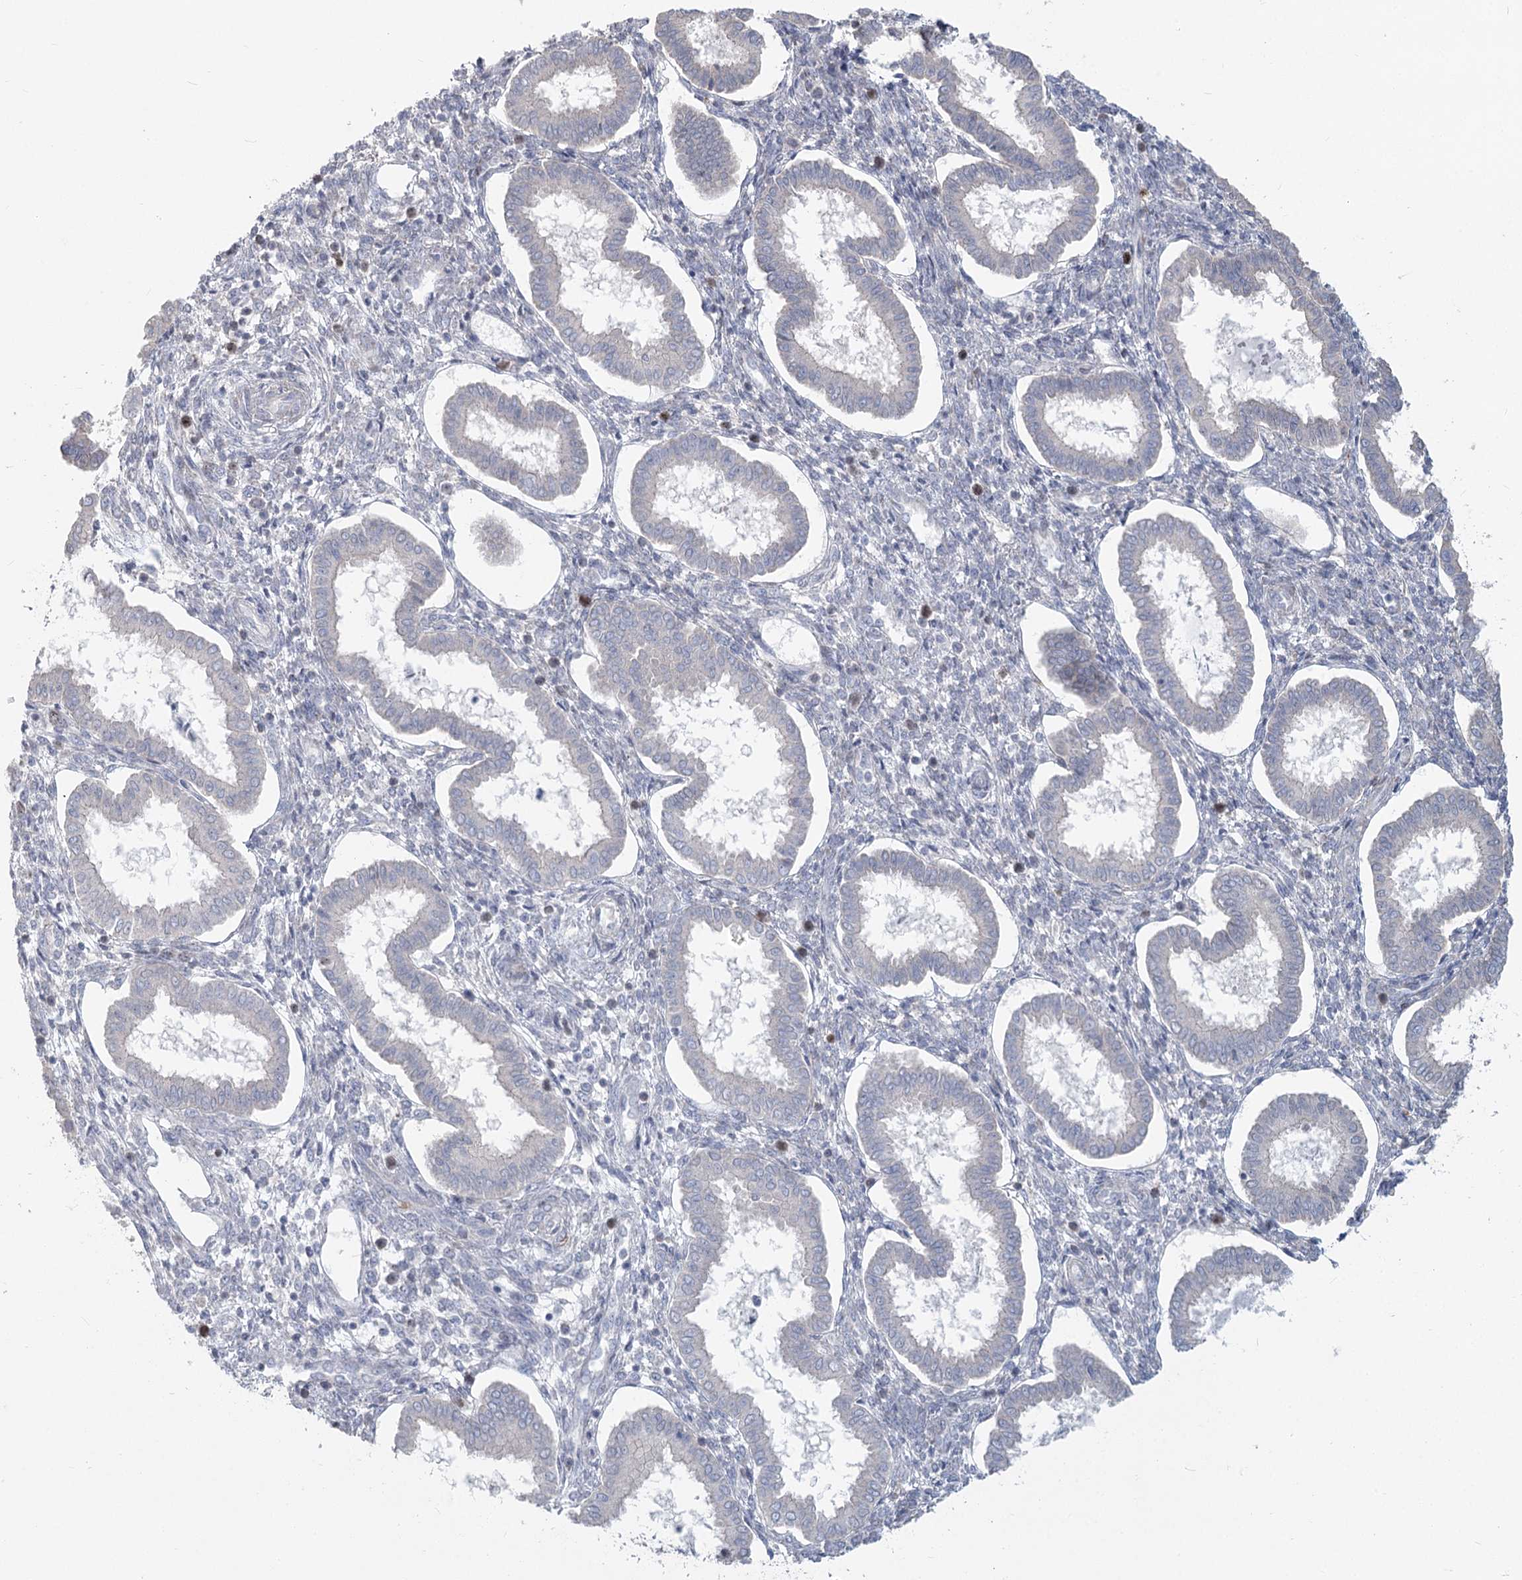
{"staining": {"intensity": "negative", "quantity": "none", "location": "none"}, "tissue": "endometrium", "cell_type": "Cells in endometrial stroma", "image_type": "normal", "snomed": [{"axis": "morphology", "description": "Normal tissue, NOS"}, {"axis": "topography", "description": "Endometrium"}], "caption": "DAB immunohistochemical staining of unremarkable human endometrium exhibits no significant staining in cells in endometrial stroma. (DAB immunohistochemistry, high magnification).", "gene": "ABITRAM", "patient": {"sex": "female", "age": 24}}